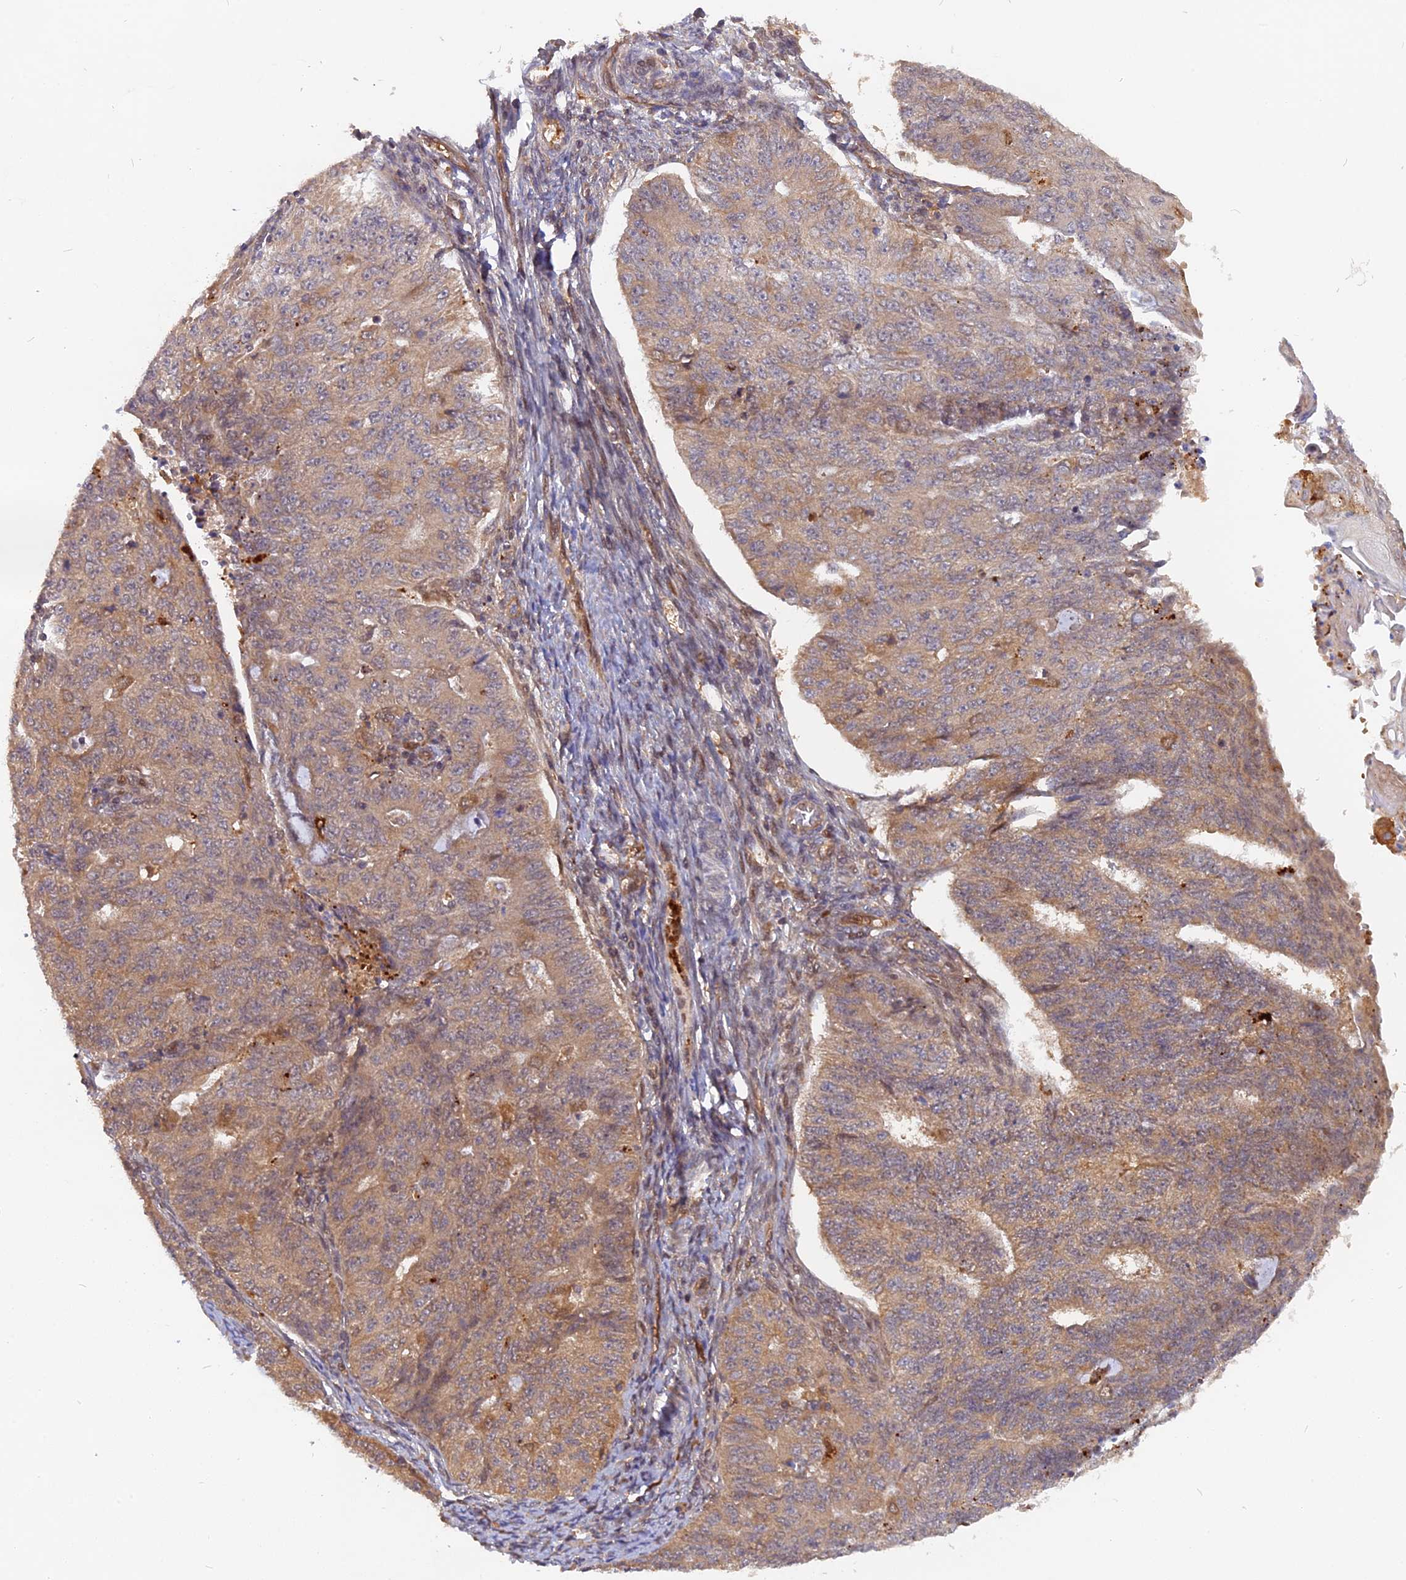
{"staining": {"intensity": "moderate", "quantity": ">75%", "location": "cytoplasmic/membranous"}, "tissue": "endometrial cancer", "cell_type": "Tumor cells", "image_type": "cancer", "snomed": [{"axis": "morphology", "description": "Adenocarcinoma, NOS"}, {"axis": "topography", "description": "Endometrium"}], "caption": "Protein staining of adenocarcinoma (endometrial) tissue displays moderate cytoplasmic/membranous expression in about >75% of tumor cells.", "gene": "ARL2BP", "patient": {"sex": "female", "age": 32}}